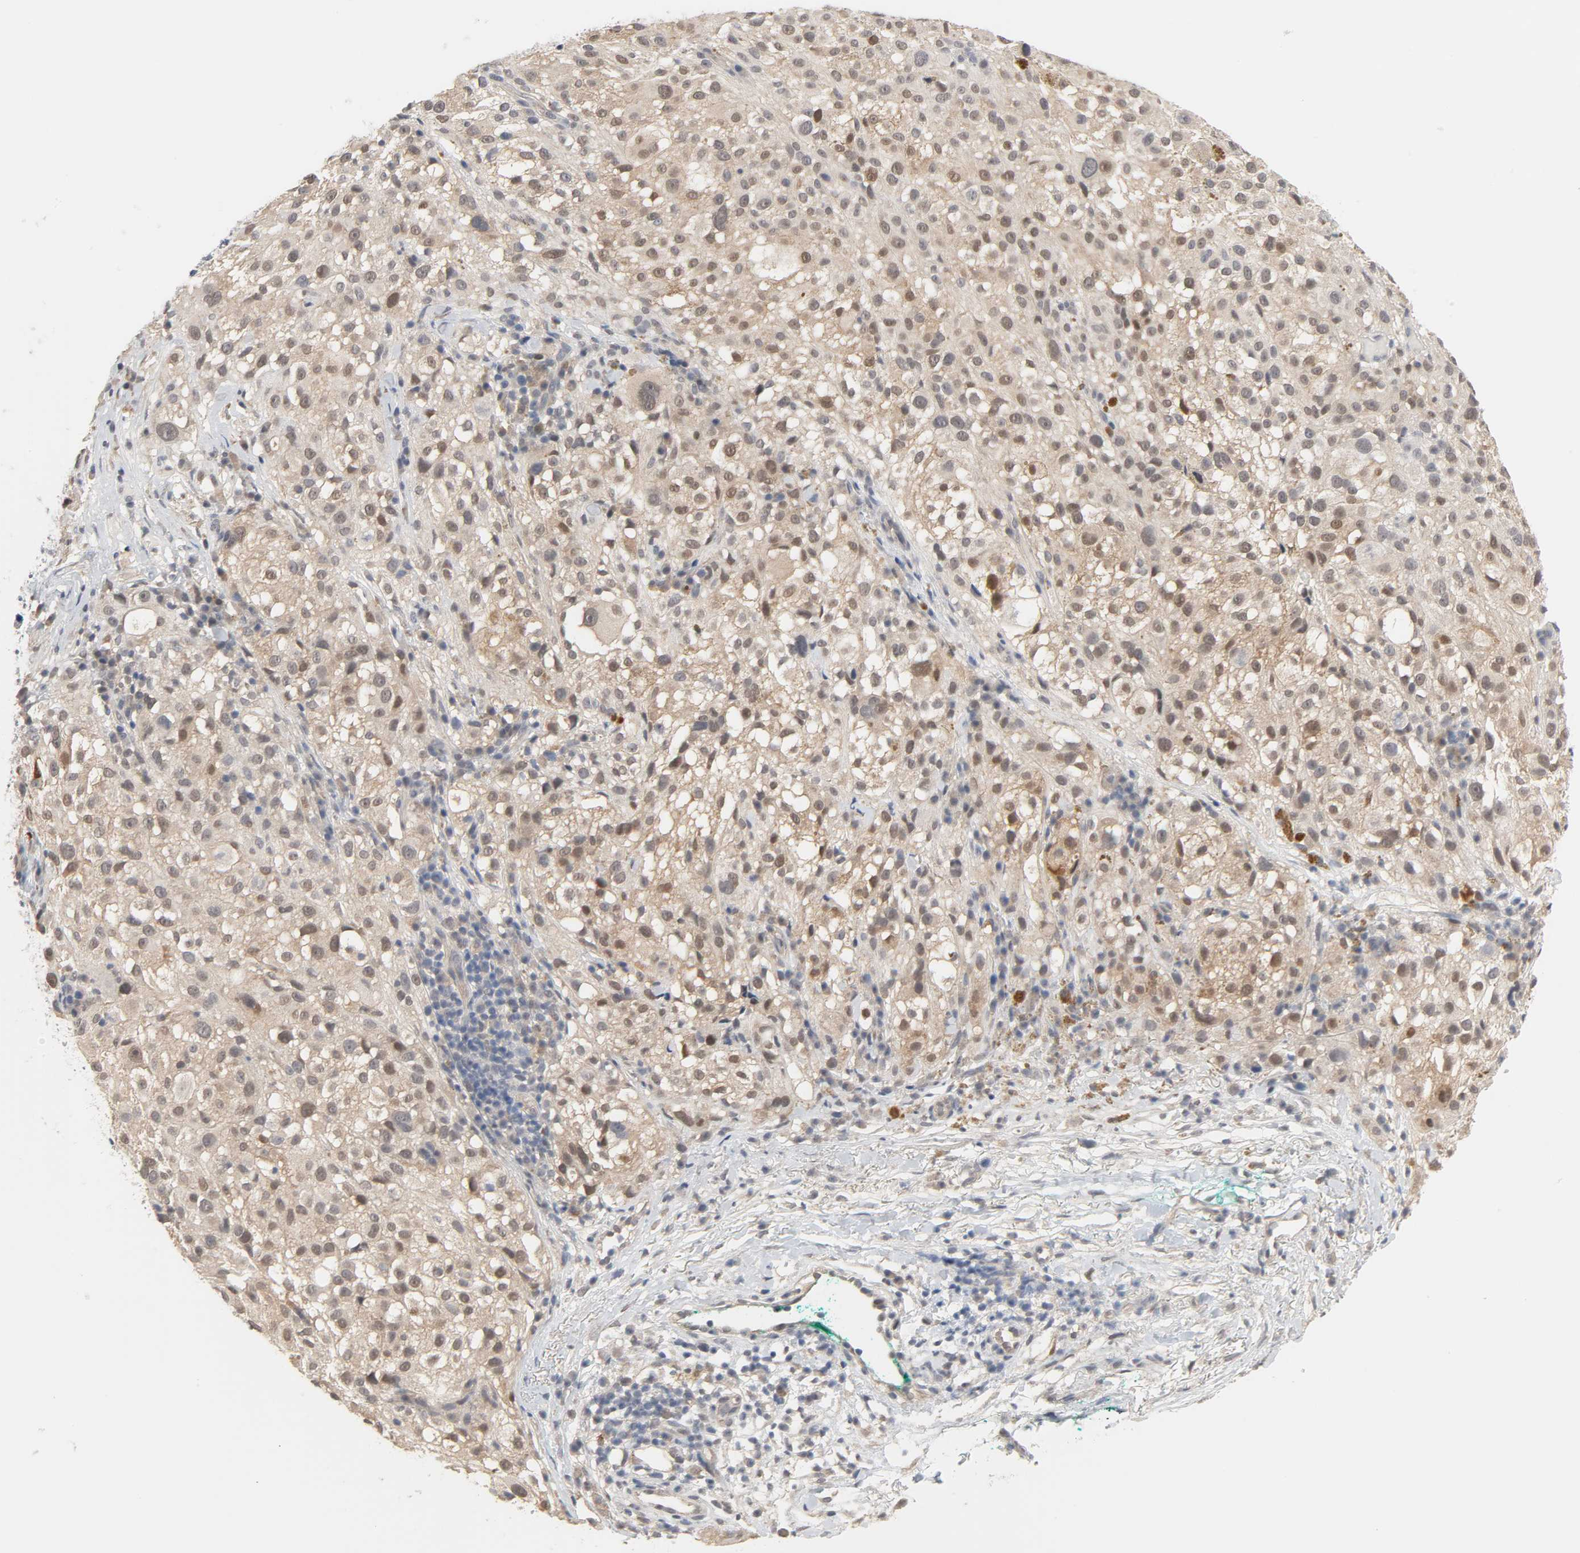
{"staining": {"intensity": "weak", "quantity": ">75%", "location": "cytoplasmic/membranous"}, "tissue": "melanoma", "cell_type": "Tumor cells", "image_type": "cancer", "snomed": [{"axis": "morphology", "description": "Necrosis, NOS"}, {"axis": "morphology", "description": "Malignant melanoma, NOS"}, {"axis": "topography", "description": "Skin"}], "caption": "This histopathology image reveals immunohistochemistry (IHC) staining of melanoma, with low weak cytoplasmic/membranous expression in about >75% of tumor cells.", "gene": "ACSS2", "patient": {"sex": "female", "age": 87}}